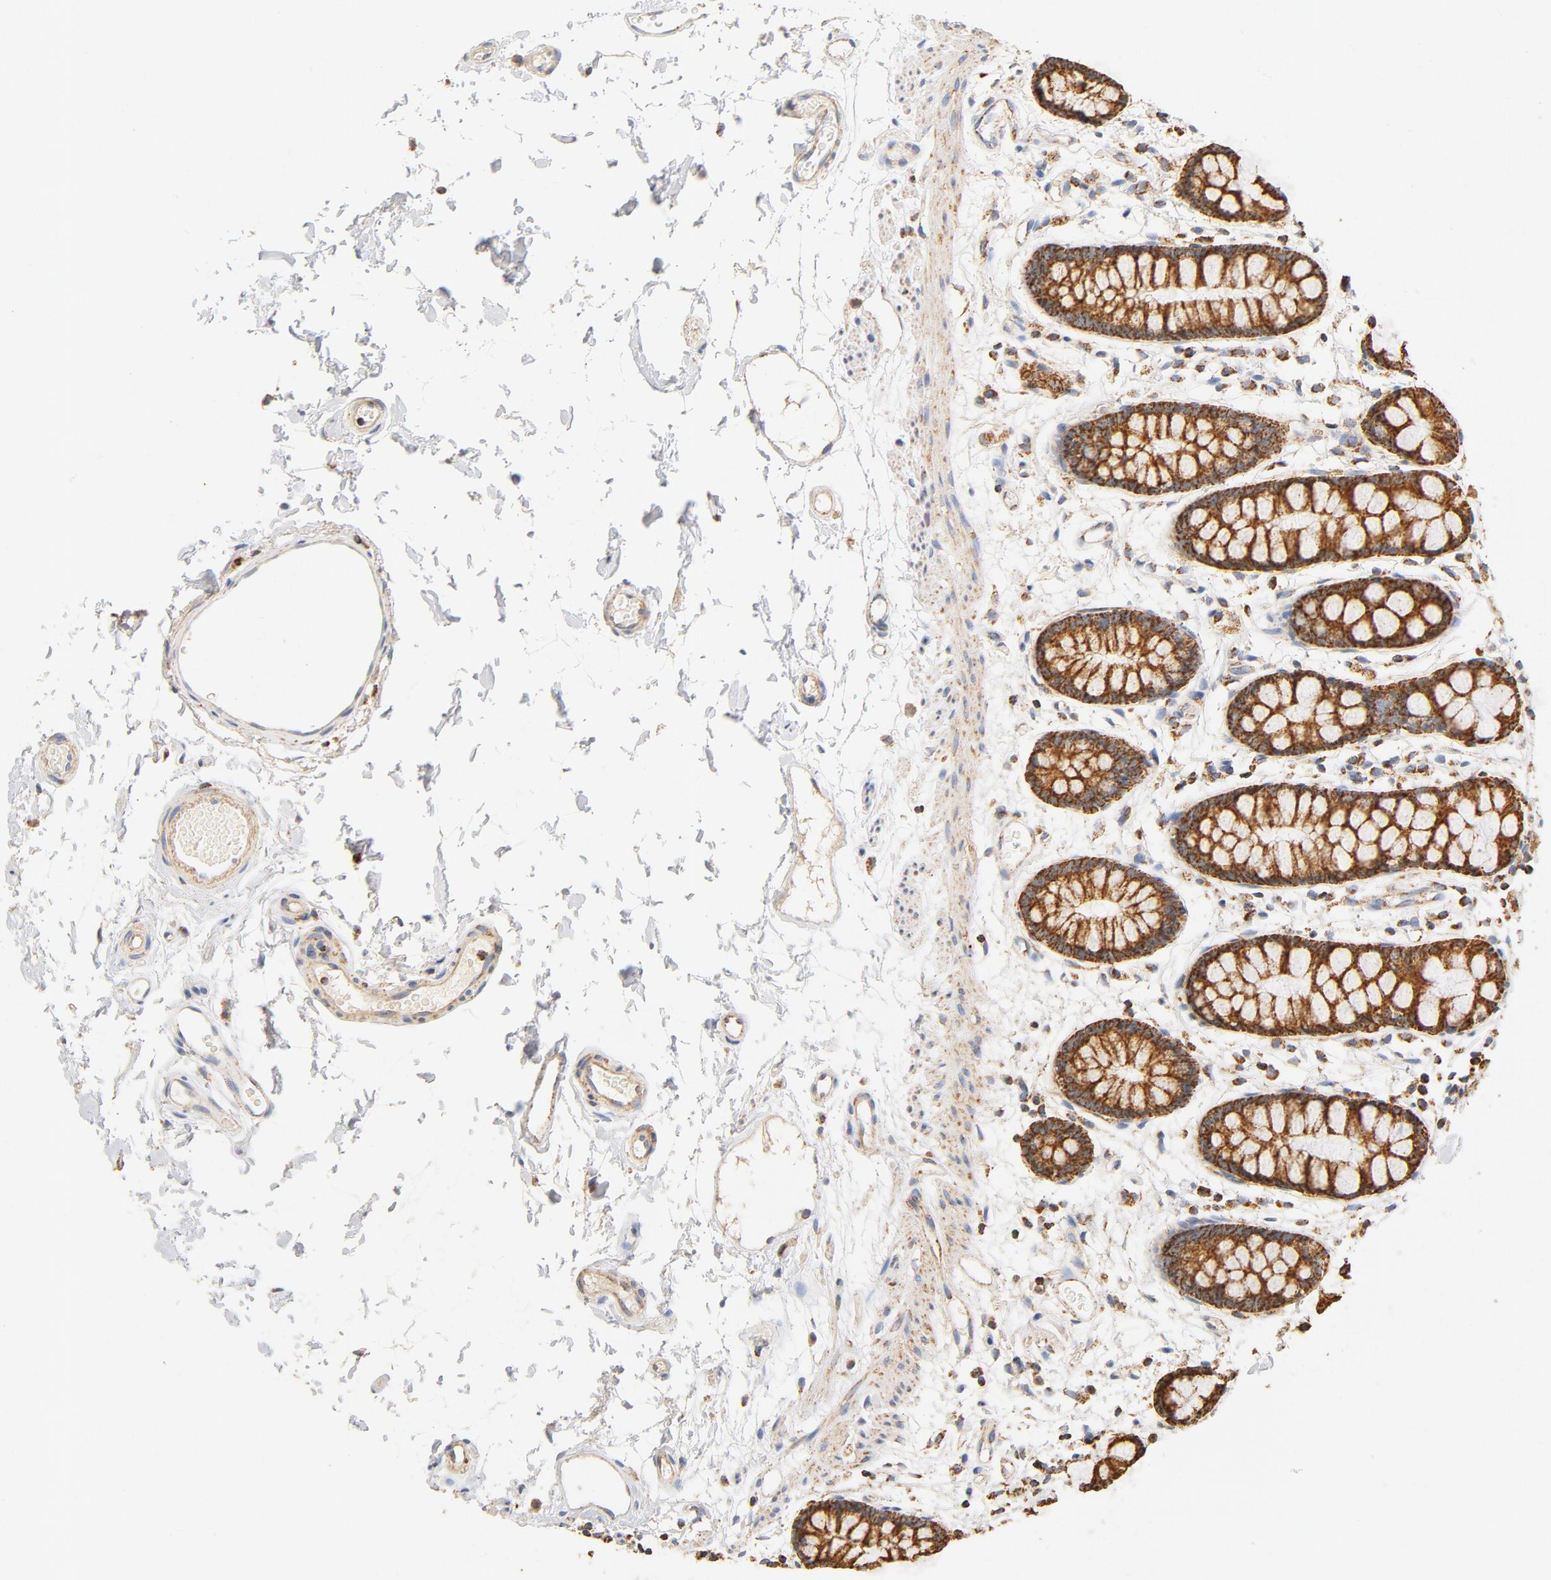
{"staining": {"intensity": "strong", "quantity": ">75%", "location": "cytoplasmic/membranous"}, "tissue": "rectum", "cell_type": "Glandular cells", "image_type": "normal", "snomed": [{"axis": "morphology", "description": "Normal tissue, NOS"}, {"axis": "topography", "description": "Rectum"}], "caption": "The immunohistochemical stain shows strong cytoplasmic/membranous staining in glandular cells of benign rectum. (DAB IHC with brightfield microscopy, high magnification).", "gene": "COX4I1", "patient": {"sex": "female", "age": 66}}